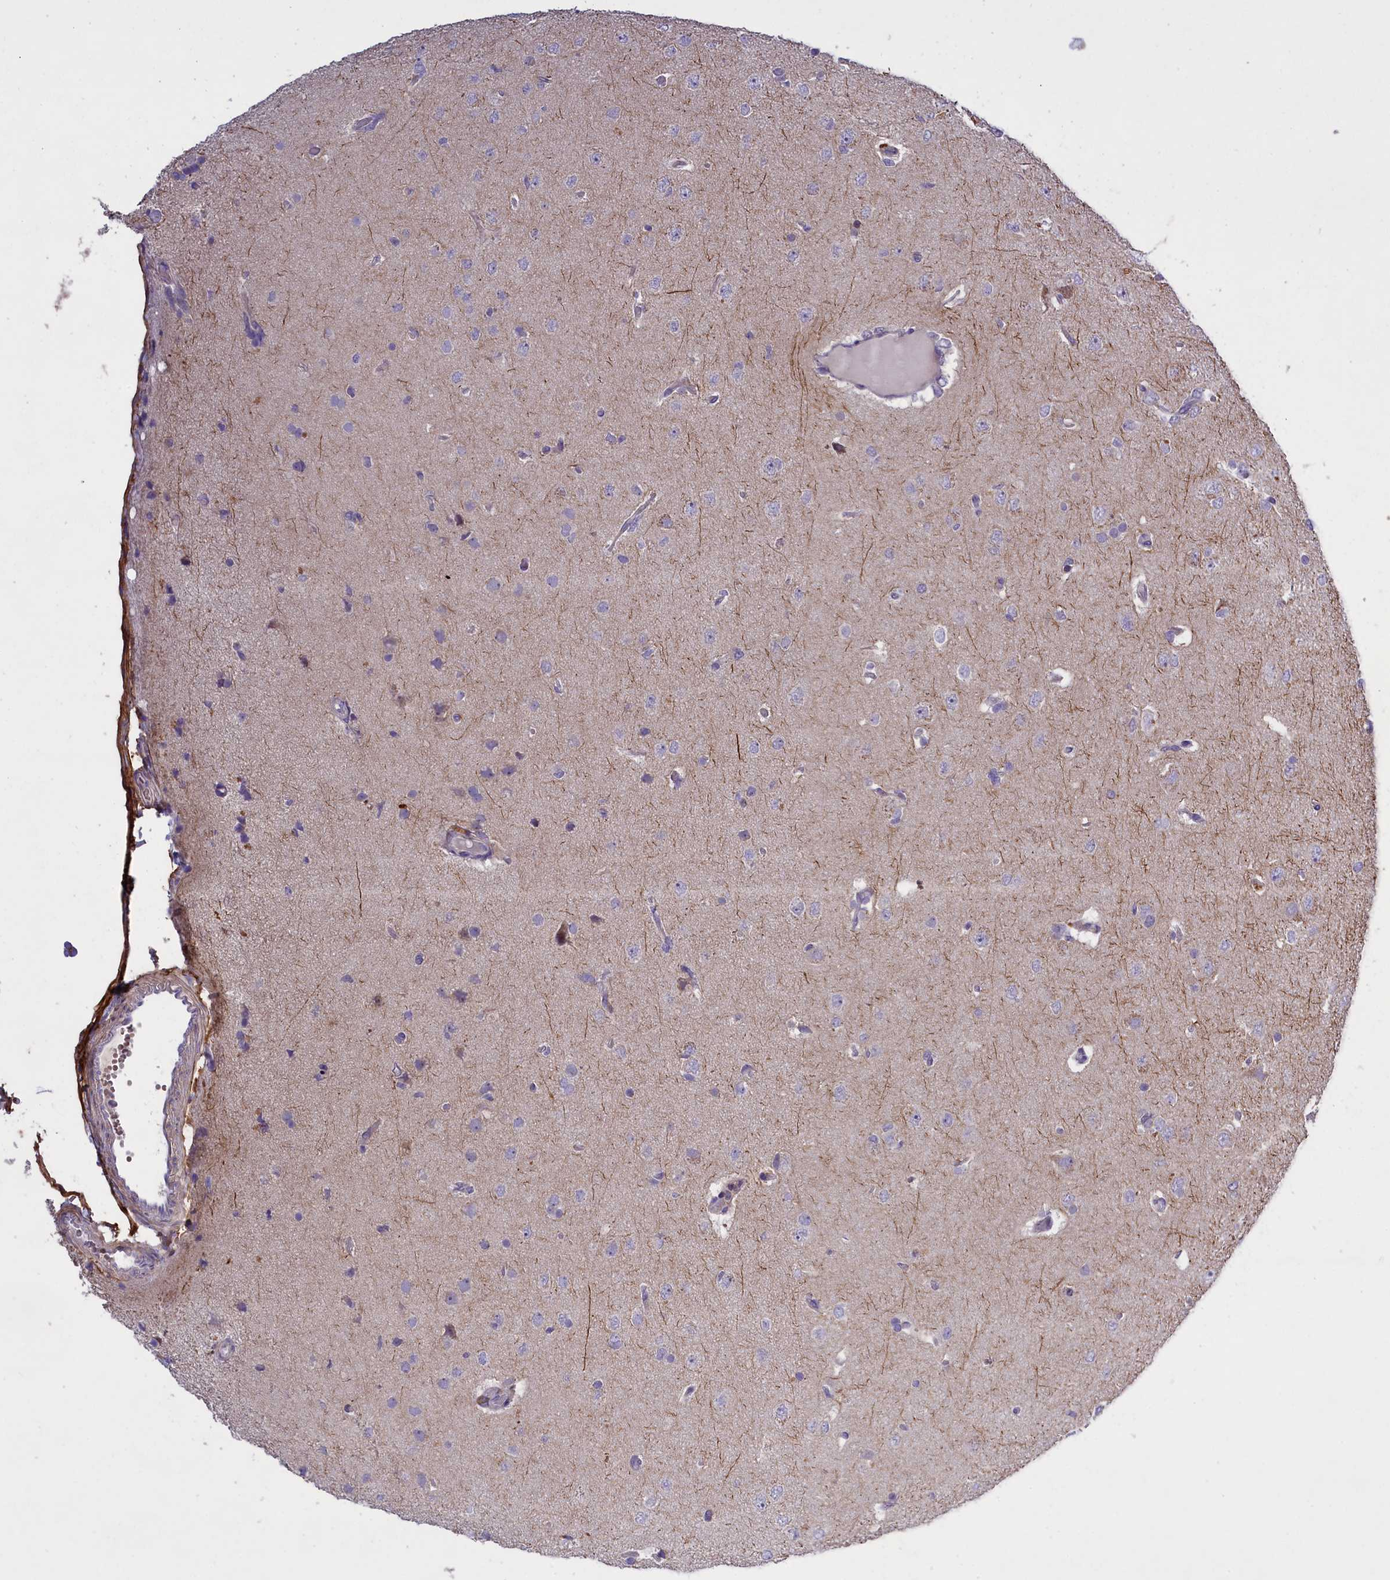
{"staining": {"intensity": "negative", "quantity": "none", "location": "none"}, "tissue": "glioma", "cell_type": "Tumor cells", "image_type": "cancer", "snomed": [{"axis": "morphology", "description": "Glioma, malignant, High grade"}, {"axis": "topography", "description": "Brain"}], "caption": "Immunohistochemistry (IHC) of glioma shows no staining in tumor cells.", "gene": "ENPP6", "patient": {"sex": "female", "age": 59}}